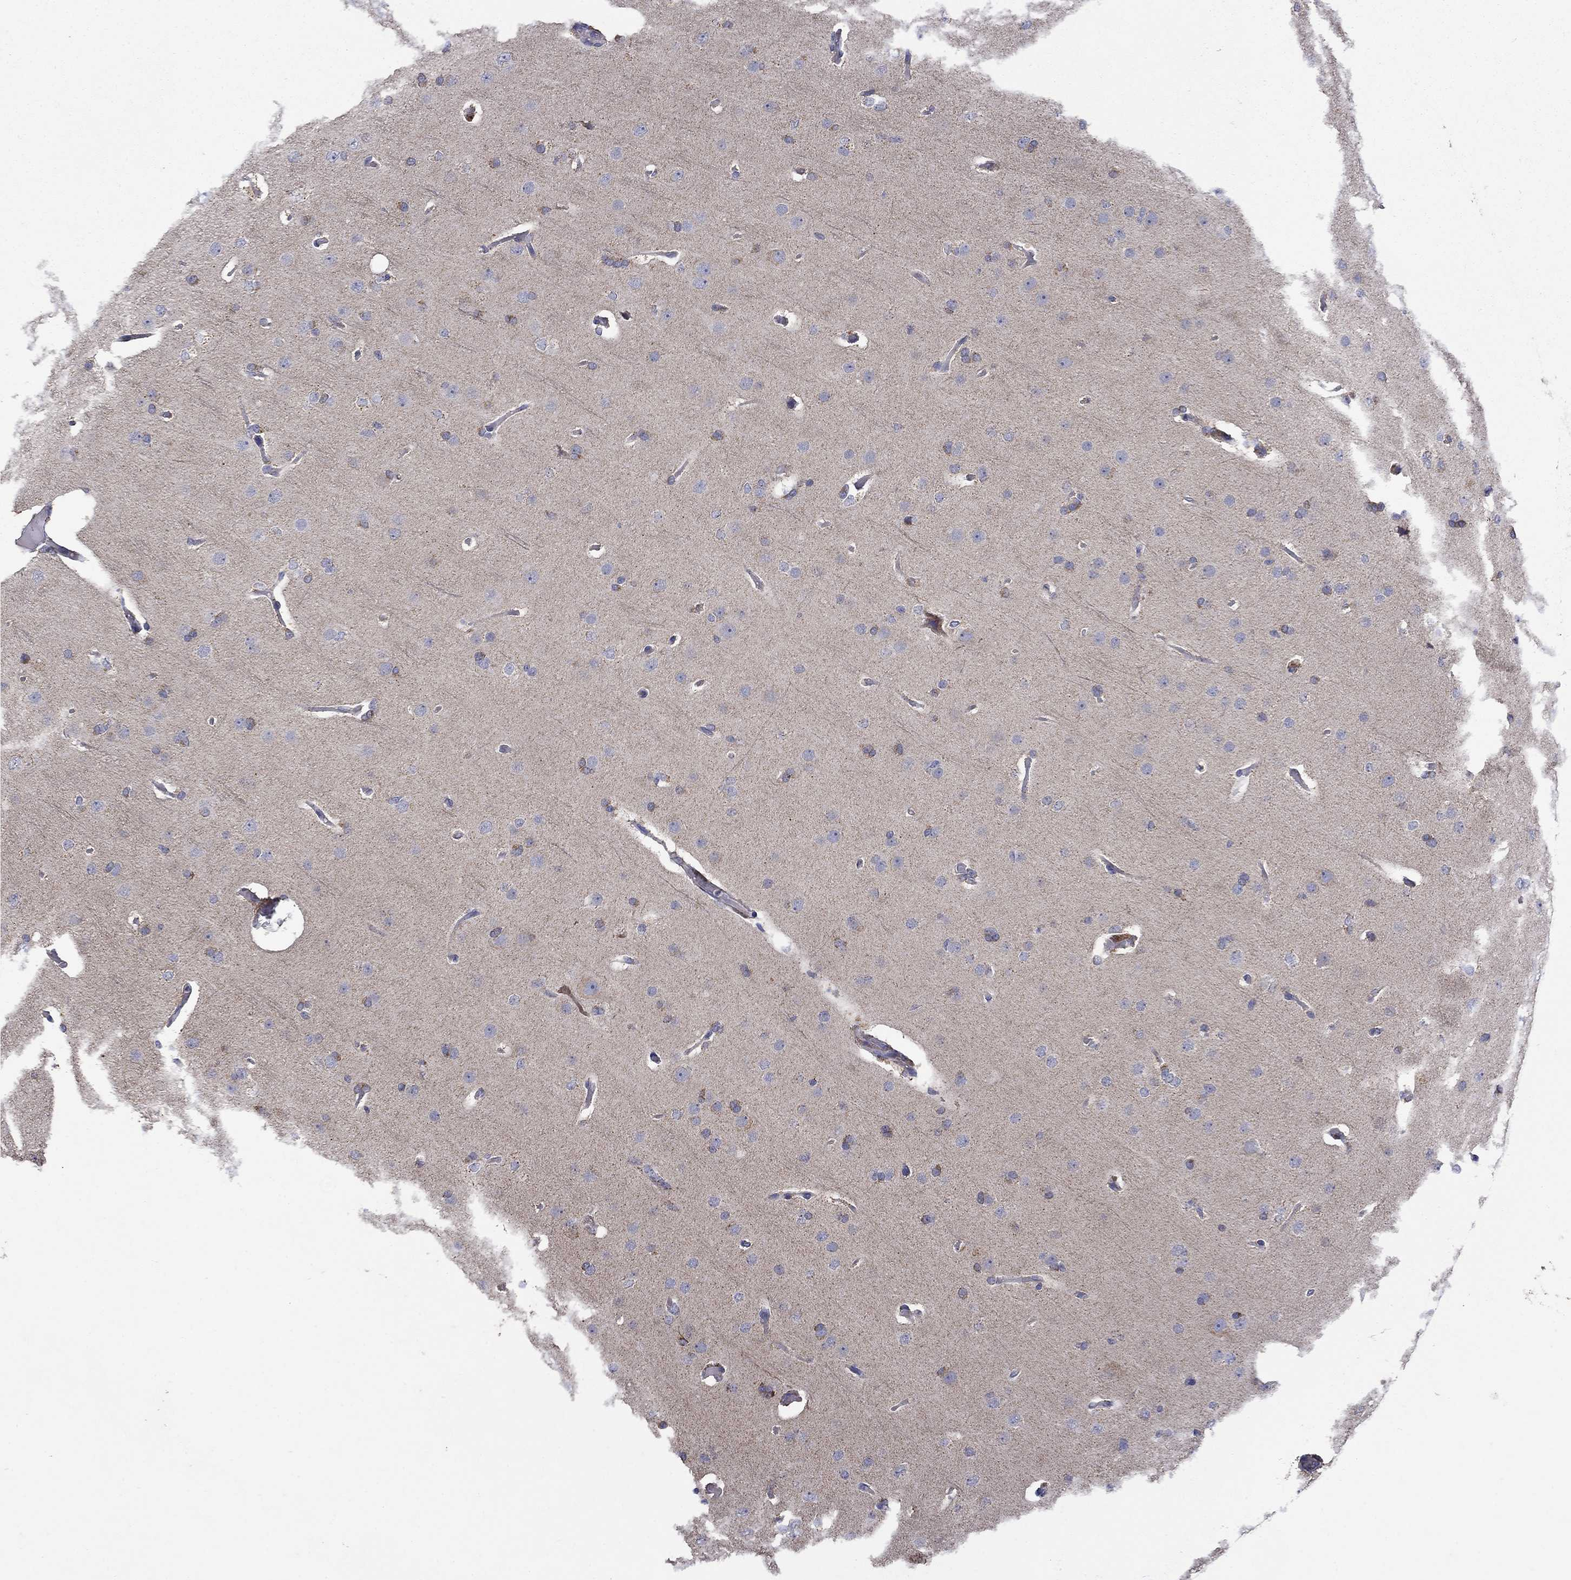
{"staining": {"intensity": "negative", "quantity": "none", "location": "none"}, "tissue": "glioma", "cell_type": "Tumor cells", "image_type": "cancer", "snomed": [{"axis": "morphology", "description": "Glioma, malignant, Low grade"}, {"axis": "topography", "description": "Brain"}], "caption": "This is a photomicrograph of immunohistochemistry (IHC) staining of glioma, which shows no expression in tumor cells.", "gene": "HPS5", "patient": {"sex": "male", "age": 41}}